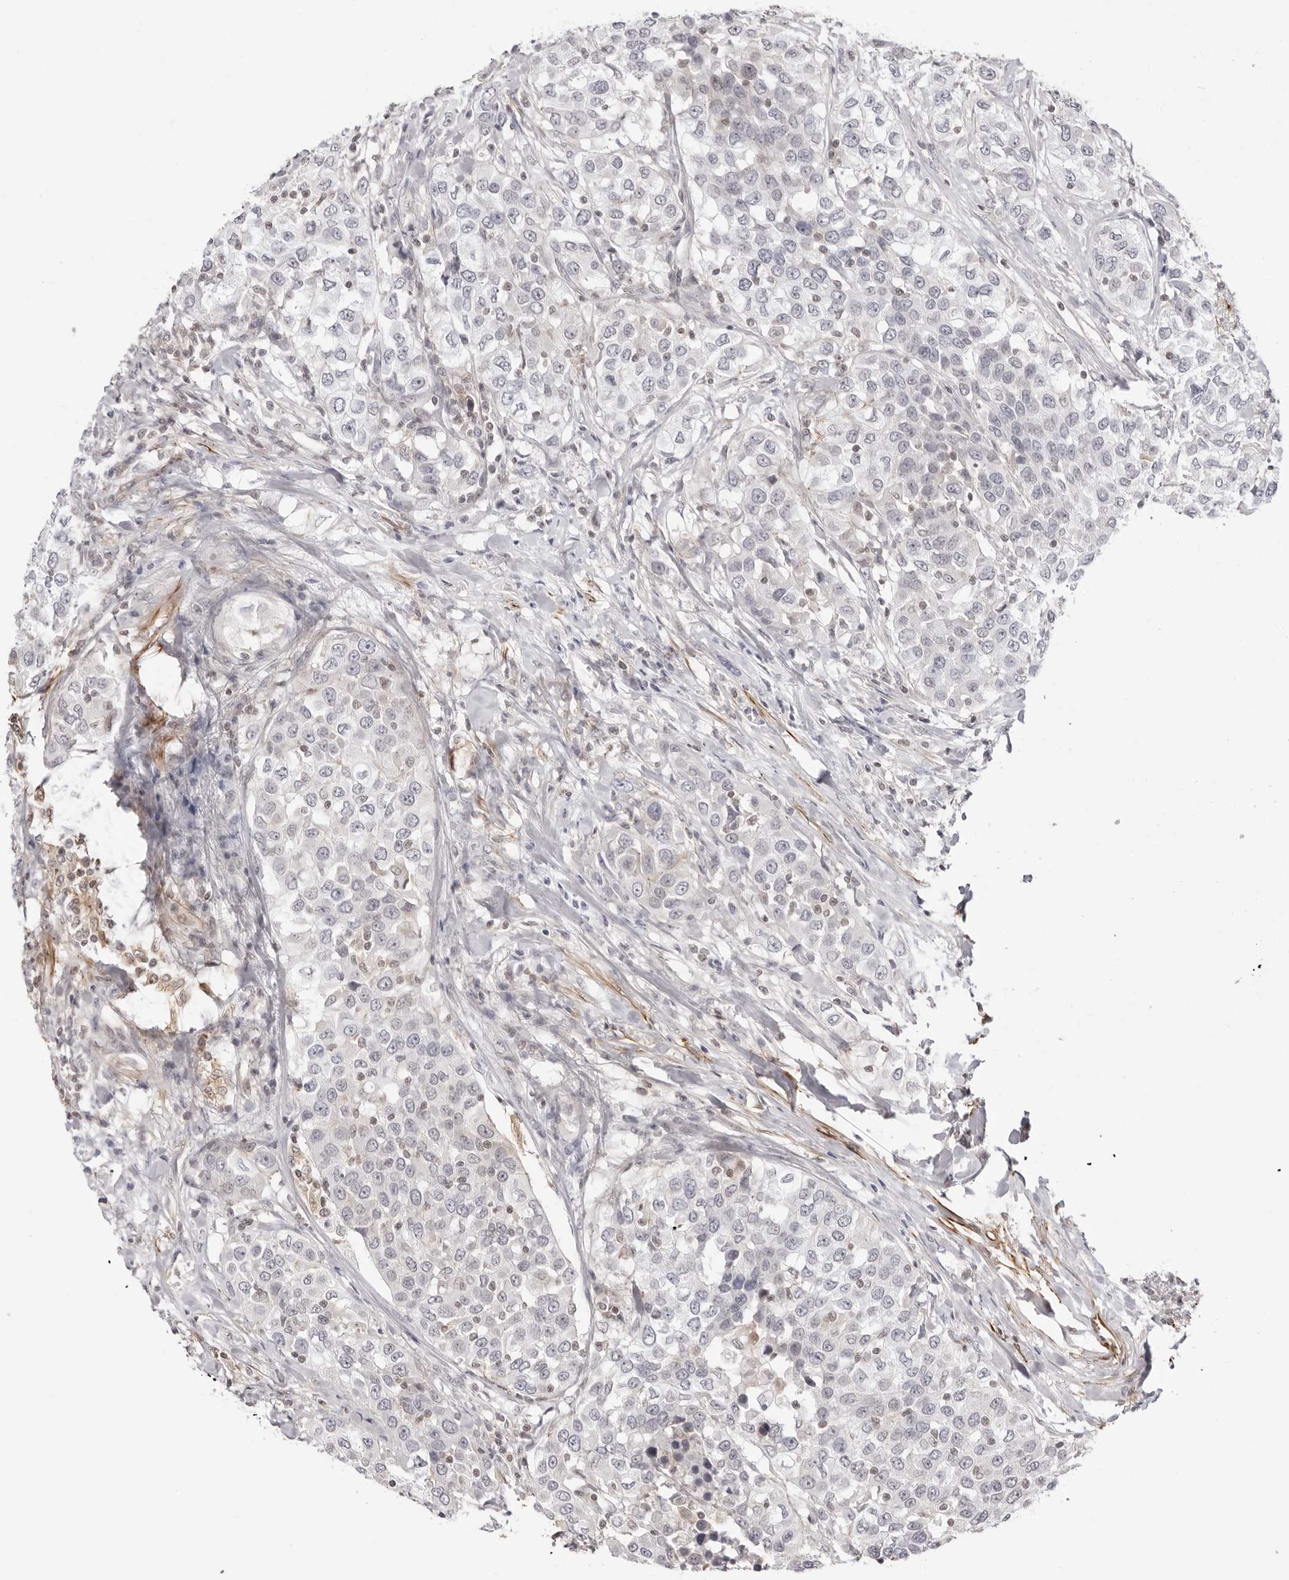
{"staining": {"intensity": "negative", "quantity": "none", "location": "none"}, "tissue": "urothelial cancer", "cell_type": "Tumor cells", "image_type": "cancer", "snomed": [{"axis": "morphology", "description": "Urothelial carcinoma, High grade"}, {"axis": "topography", "description": "Urinary bladder"}], "caption": "IHC image of urothelial cancer stained for a protein (brown), which shows no expression in tumor cells. (Stains: DAB immunohistochemistry with hematoxylin counter stain, Microscopy: brightfield microscopy at high magnification).", "gene": "UNK", "patient": {"sex": "female", "age": 80}}